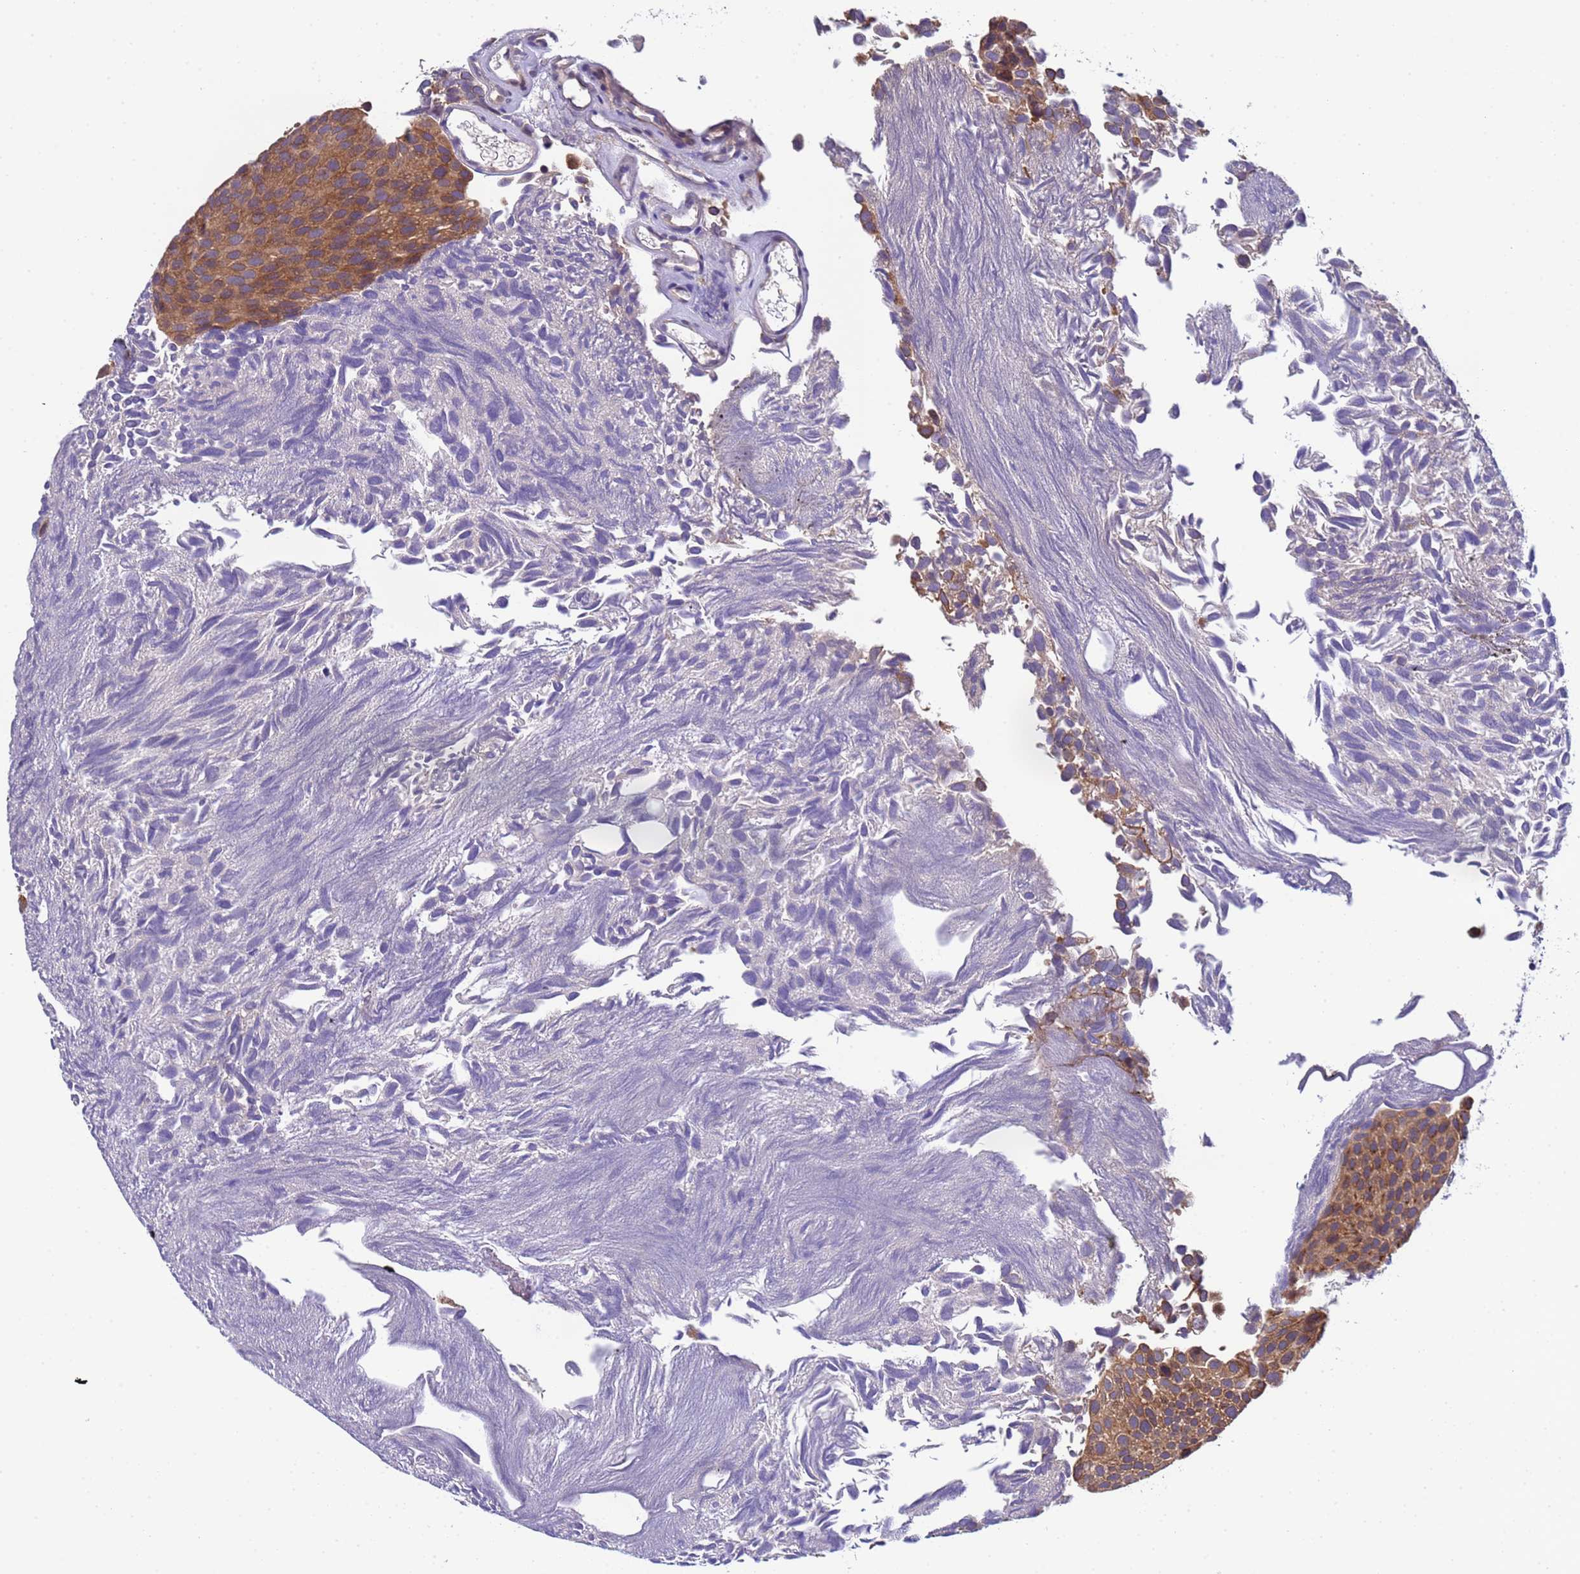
{"staining": {"intensity": "strong", "quantity": ">75%", "location": "cytoplasmic/membranous"}, "tissue": "urothelial cancer", "cell_type": "Tumor cells", "image_type": "cancer", "snomed": [{"axis": "morphology", "description": "Urothelial carcinoma, Low grade"}, {"axis": "topography", "description": "Urinary bladder"}], "caption": "Urothelial cancer tissue exhibits strong cytoplasmic/membranous positivity in about >75% of tumor cells, visualized by immunohistochemistry. Nuclei are stained in blue.", "gene": "ELMOD2", "patient": {"sex": "male", "age": 89}}